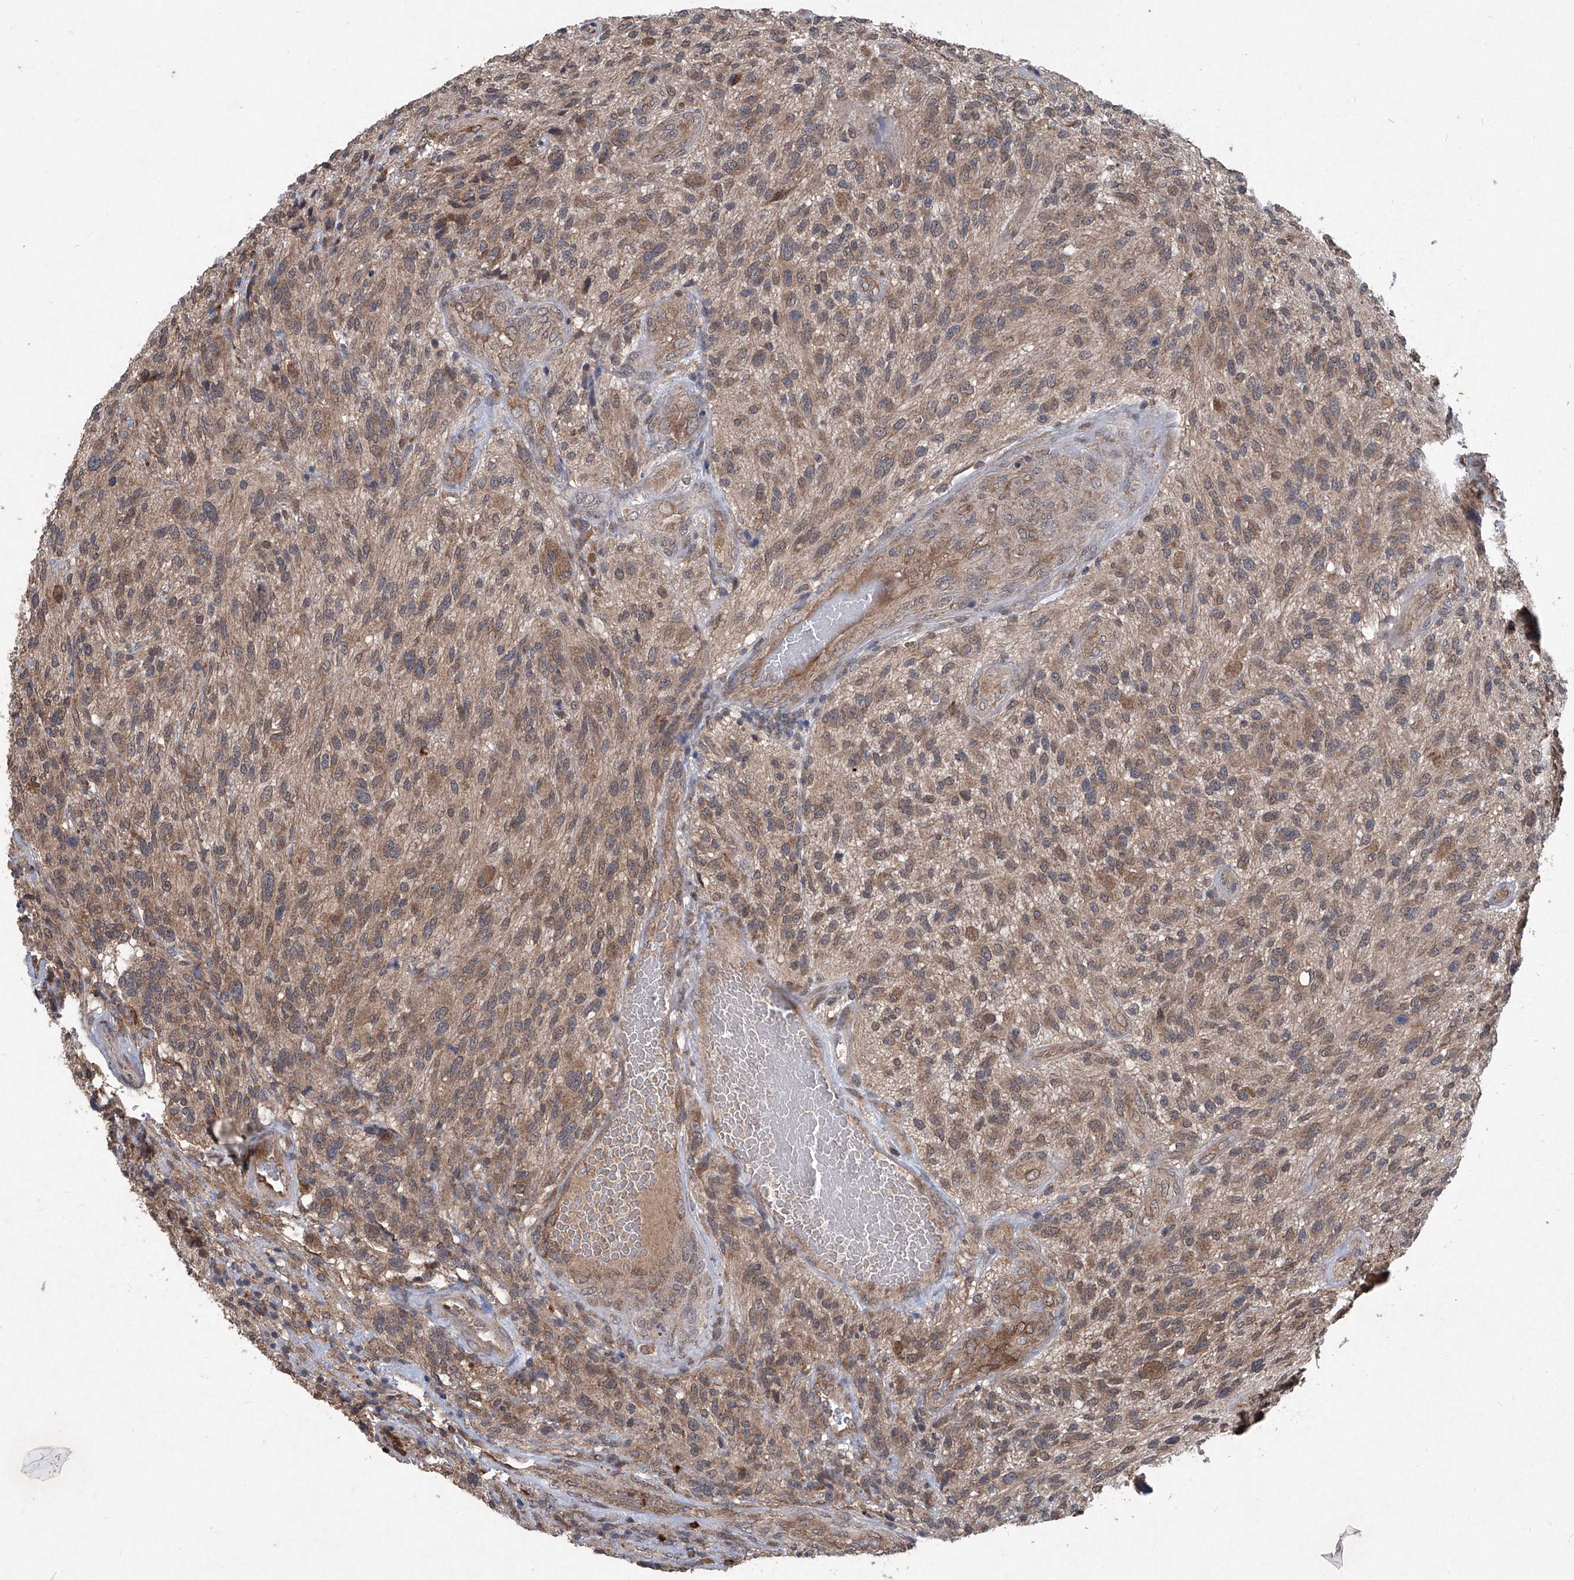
{"staining": {"intensity": "moderate", "quantity": ">75%", "location": "cytoplasmic/membranous"}, "tissue": "glioma", "cell_type": "Tumor cells", "image_type": "cancer", "snomed": [{"axis": "morphology", "description": "Glioma, malignant, High grade"}, {"axis": "topography", "description": "Brain"}], "caption": "This photomicrograph exhibits immunohistochemistry staining of high-grade glioma (malignant), with medium moderate cytoplasmic/membranous positivity in about >75% of tumor cells.", "gene": "SUMF2", "patient": {"sex": "male", "age": 47}}